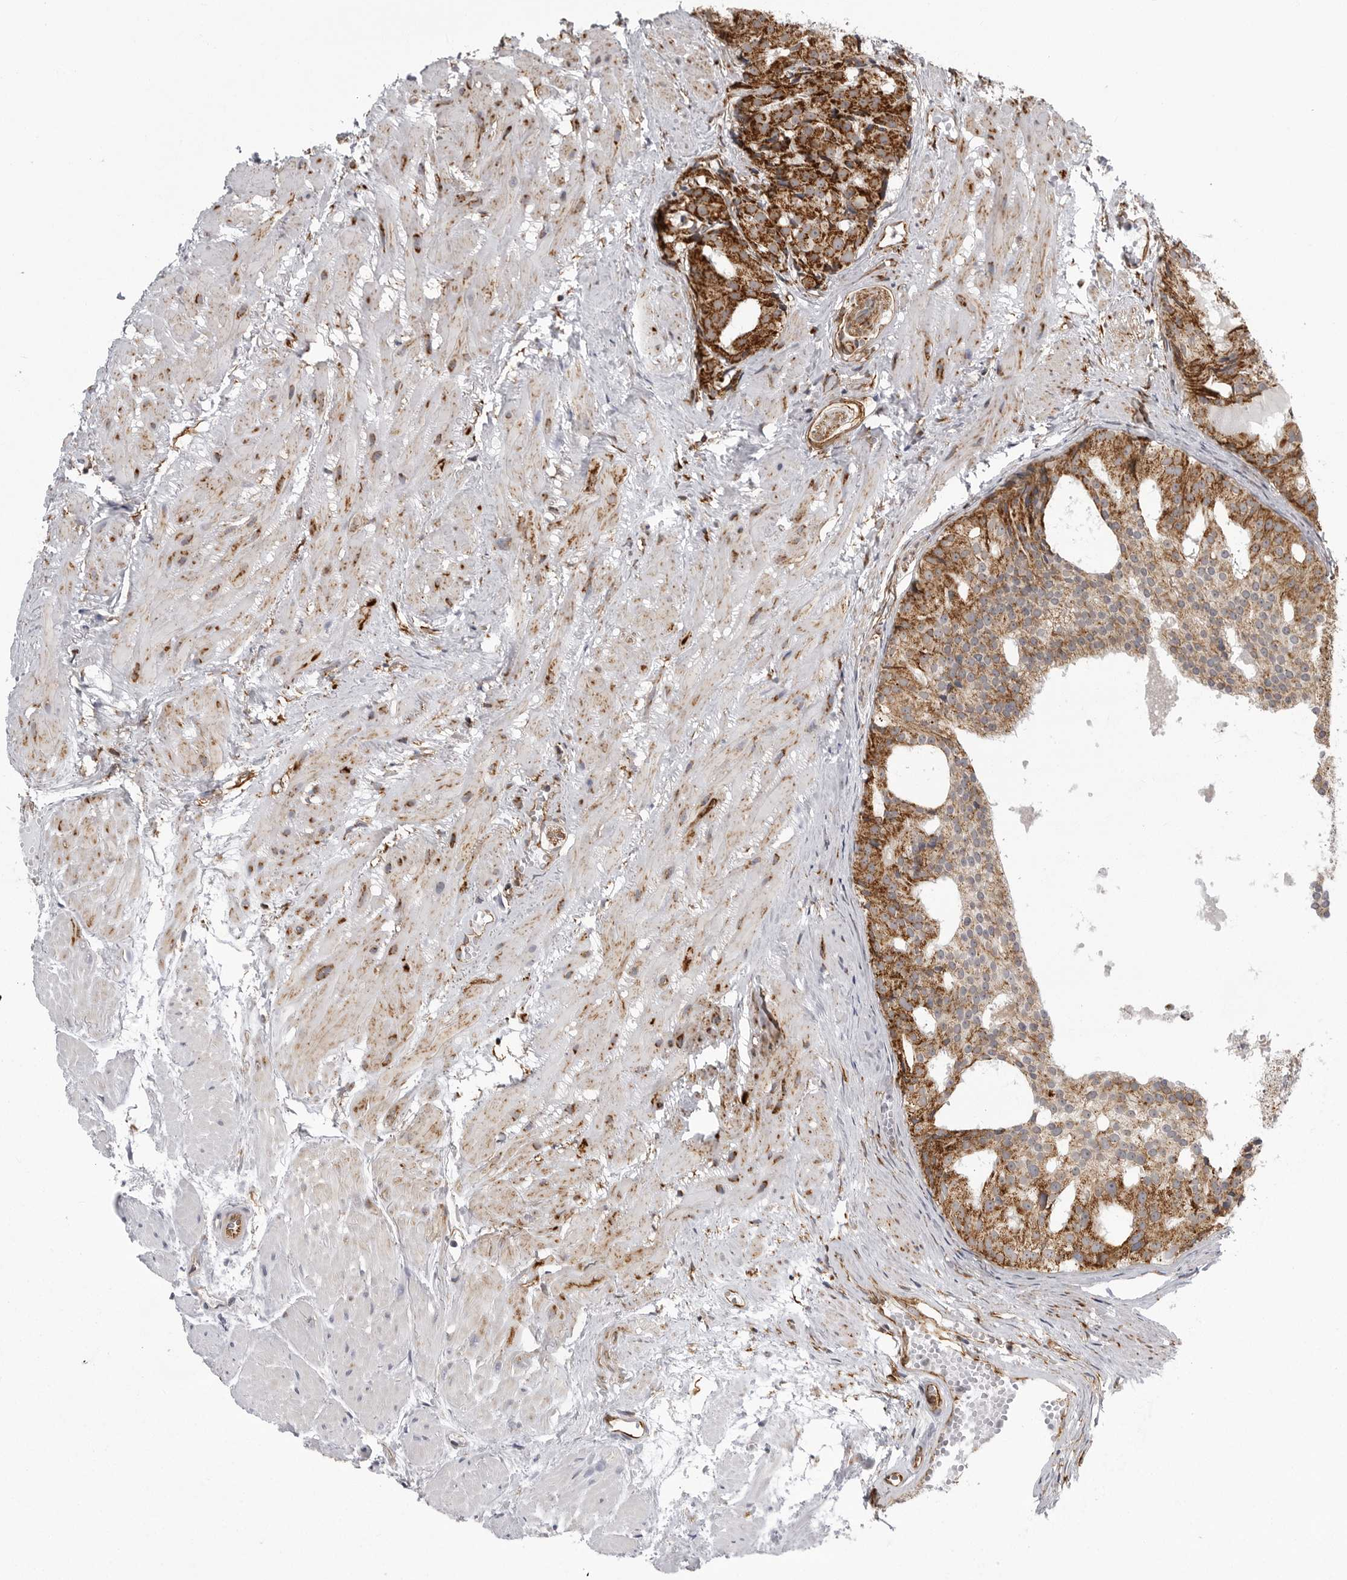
{"staining": {"intensity": "strong", "quantity": ">75%", "location": "cytoplasmic/membranous"}, "tissue": "prostate cancer", "cell_type": "Tumor cells", "image_type": "cancer", "snomed": [{"axis": "morphology", "description": "Adenocarcinoma, Low grade"}, {"axis": "topography", "description": "Prostate"}], "caption": "A high-resolution histopathology image shows immunohistochemistry (IHC) staining of low-grade adenocarcinoma (prostate), which shows strong cytoplasmic/membranous staining in approximately >75% of tumor cells. Immunohistochemistry stains the protein in brown and the nuclei are stained blue.", "gene": "FH", "patient": {"sex": "male", "age": 88}}